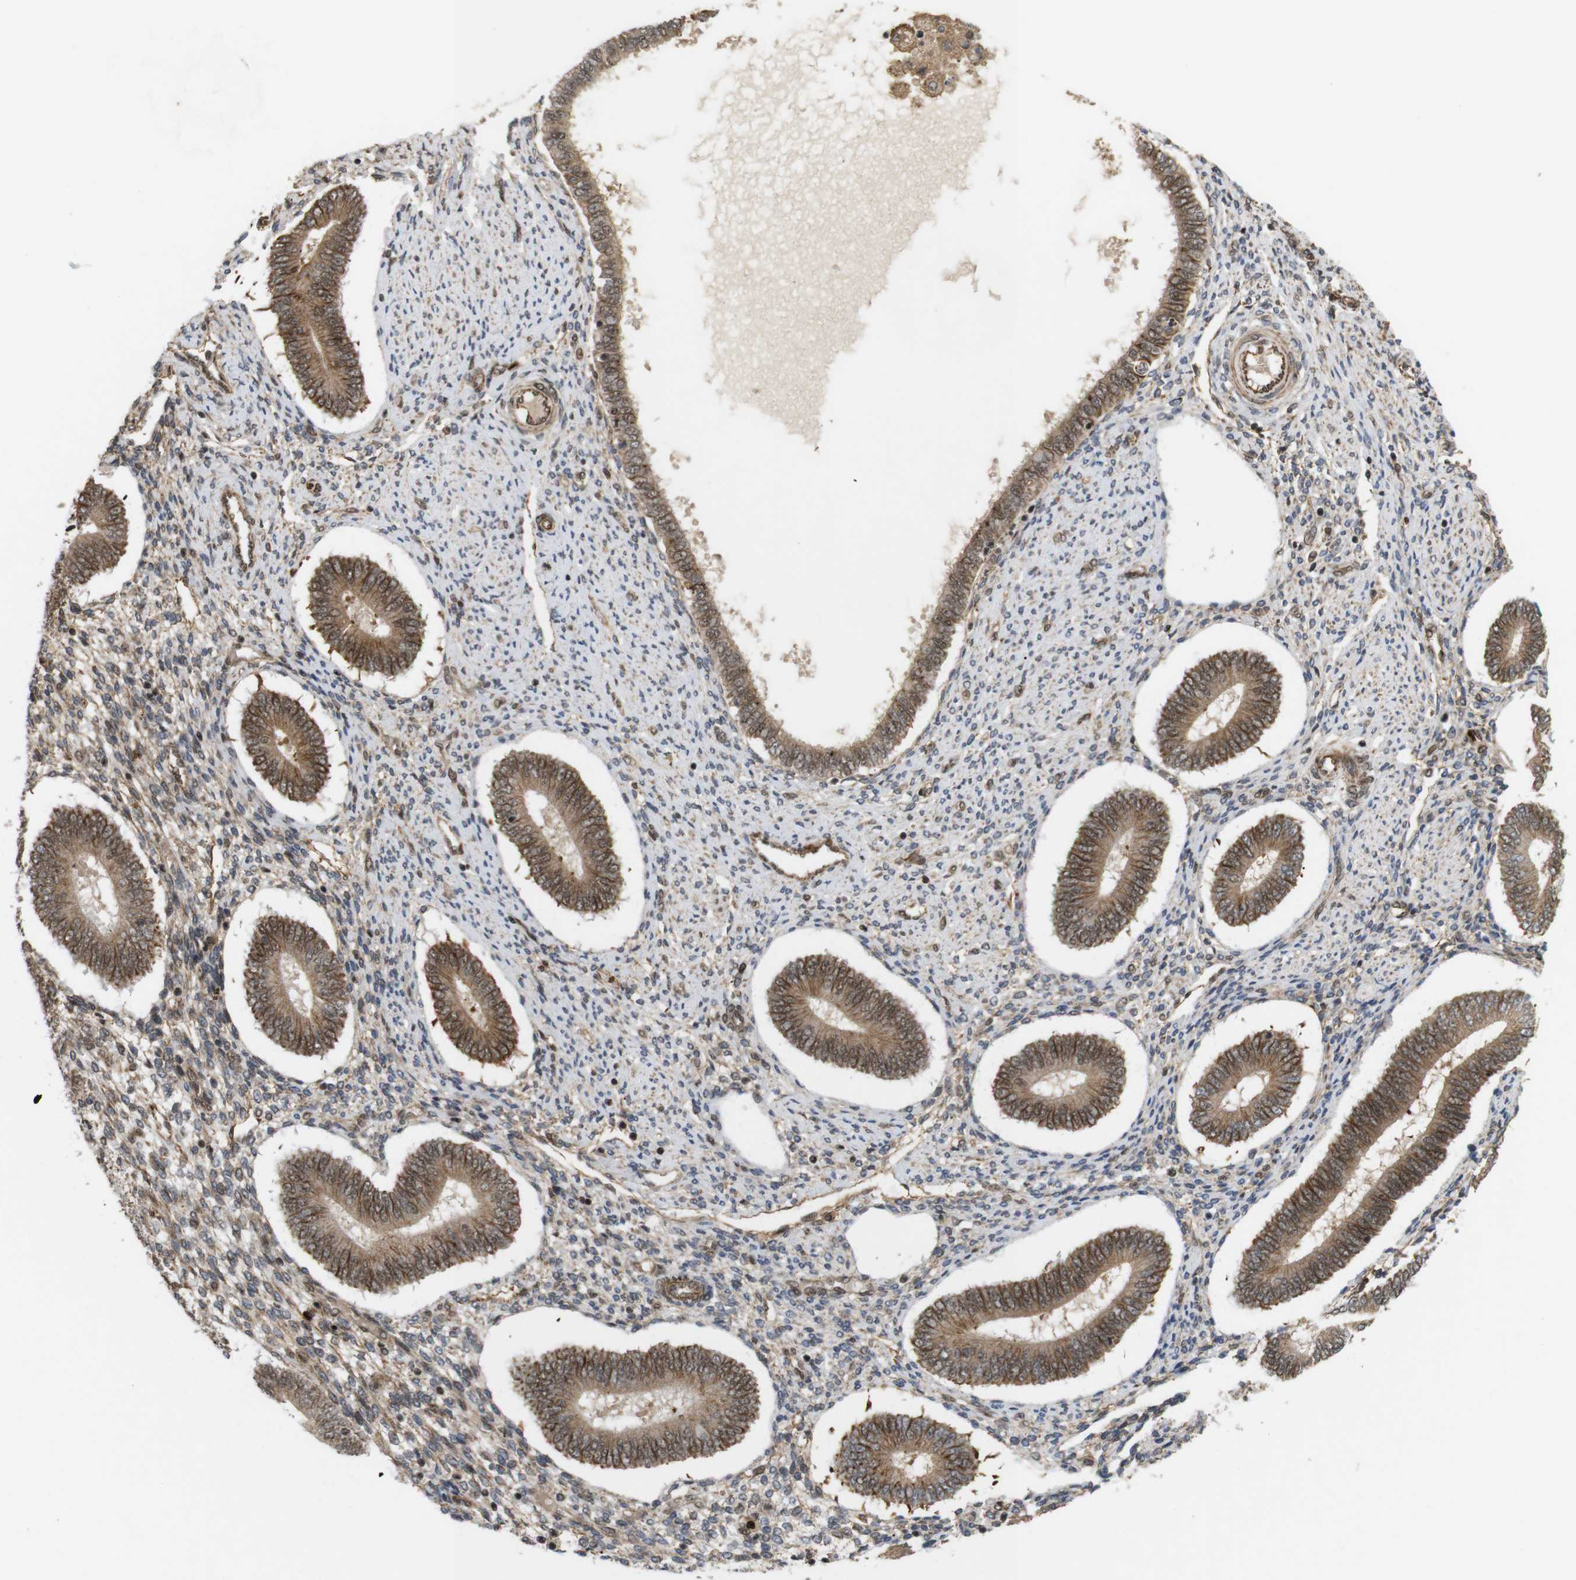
{"staining": {"intensity": "moderate", "quantity": "25%-75%", "location": "cytoplasmic/membranous,nuclear"}, "tissue": "endometrium", "cell_type": "Cells in endometrial stroma", "image_type": "normal", "snomed": [{"axis": "morphology", "description": "Normal tissue, NOS"}, {"axis": "topography", "description": "Endometrium"}], "caption": "Protein staining of benign endometrium exhibits moderate cytoplasmic/membranous,nuclear positivity in approximately 25%-75% of cells in endometrial stroma. The staining is performed using DAB brown chromogen to label protein expression. The nuclei are counter-stained blue using hematoxylin.", "gene": "SP2", "patient": {"sex": "female", "age": 42}}